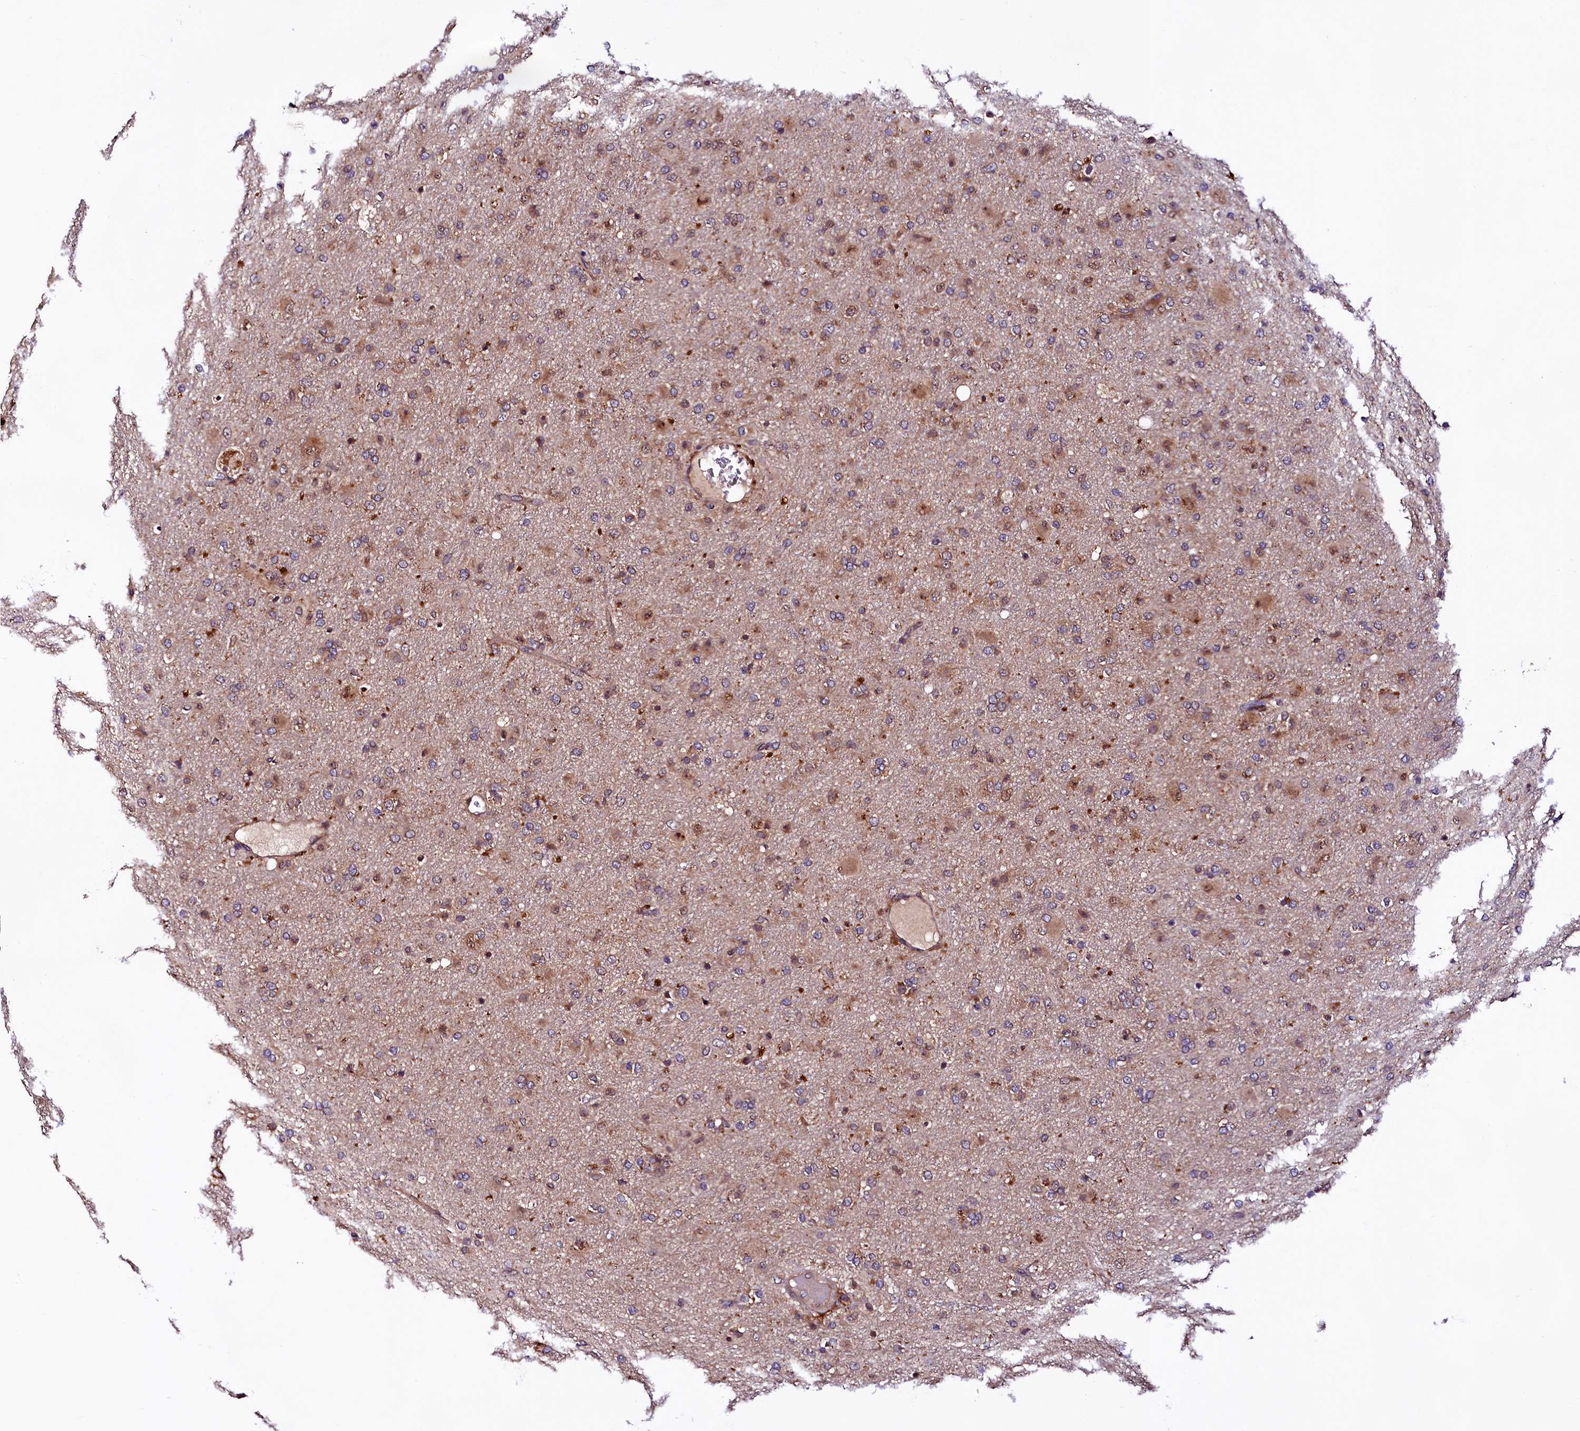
{"staining": {"intensity": "moderate", "quantity": ">75%", "location": "cytoplasmic/membranous"}, "tissue": "glioma", "cell_type": "Tumor cells", "image_type": "cancer", "snomed": [{"axis": "morphology", "description": "Glioma, malignant, Low grade"}, {"axis": "topography", "description": "Brain"}], "caption": "Immunohistochemistry (IHC) image of glioma stained for a protein (brown), which displays medium levels of moderate cytoplasmic/membranous positivity in approximately >75% of tumor cells.", "gene": "VPS35", "patient": {"sex": "male", "age": 65}}